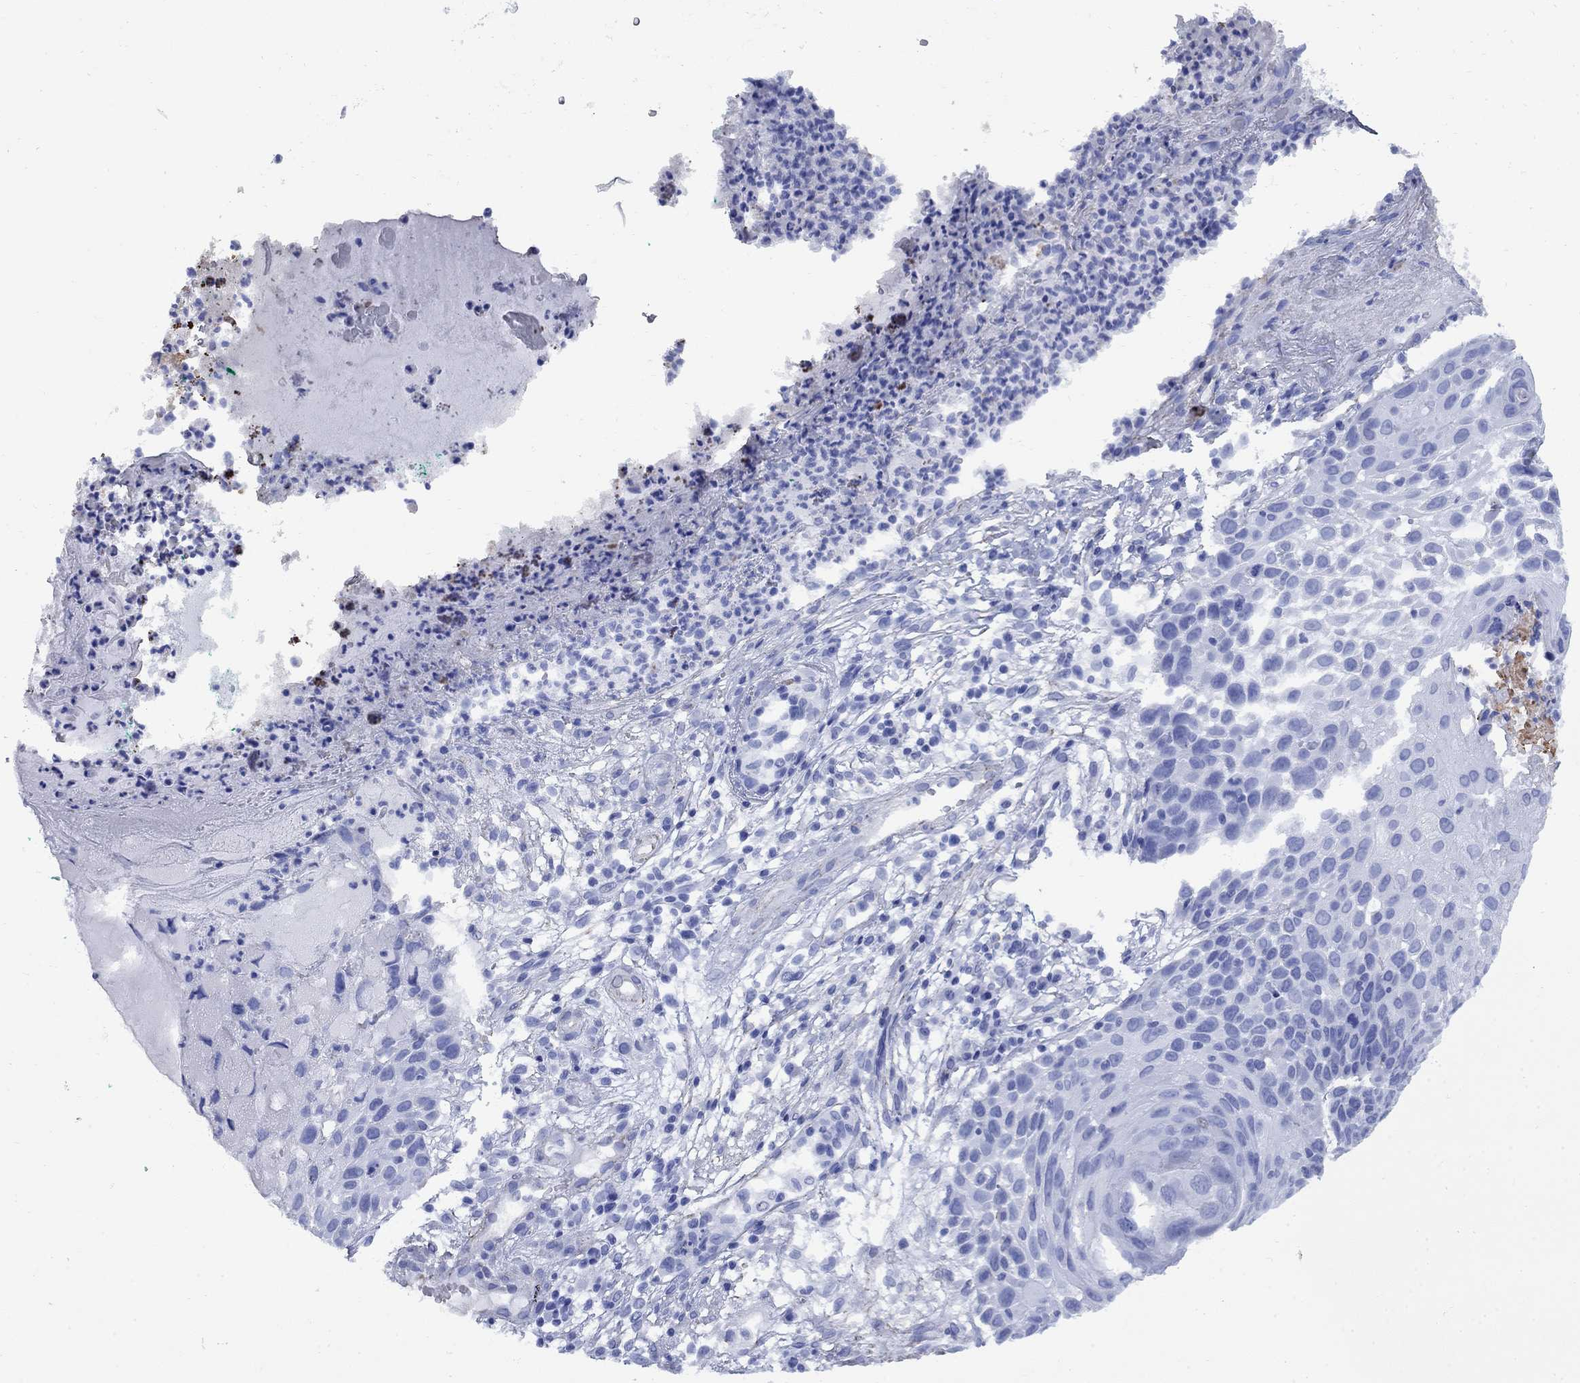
{"staining": {"intensity": "negative", "quantity": "none", "location": "none"}, "tissue": "skin cancer", "cell_type": "Tumor cells", "image_type": "cancer", "snomed": [{"axis": "morphology", "description": "Squamous cell carcinoma, NOS"}, {"axis": "topography", "description": "Skin"}], "caption": "Tumor cells are negative for protein expression in human skin cancer. The staining was performed using DAB (3,3'-diaminobenzidine) to visualize the protein expression in brown, while the nuclei were stained in blue with hematoxylin (Magnification: 20x).", "gene": "VTN", "patient": {"sex": "male", "age": 92}}